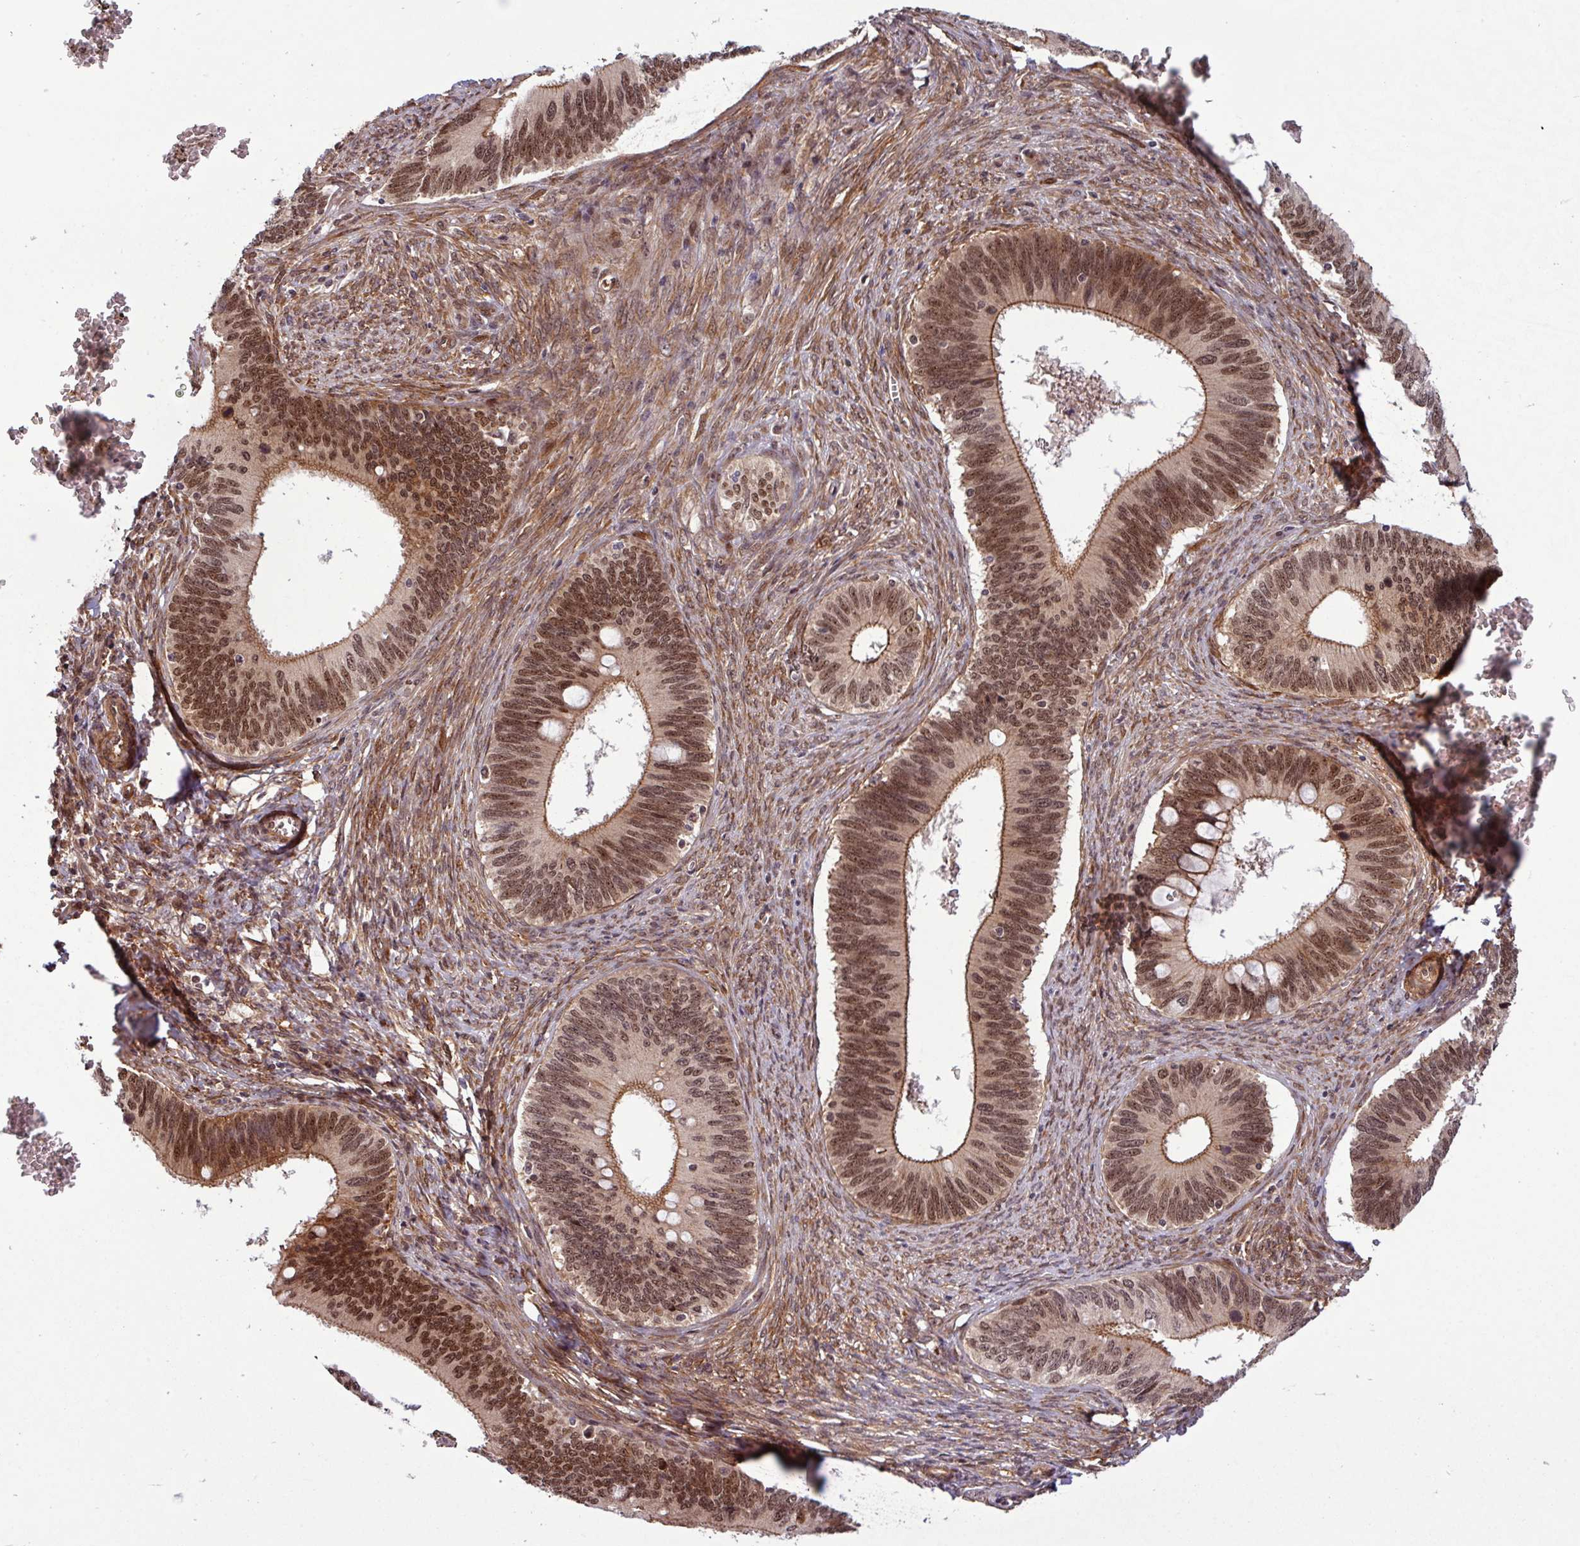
{"staining": {"intensity": "moderate", "quantity": ">75%", "location": "cytoplasmic/membranous,nuclear"}, "tissue": "cervical cancer", "cell_type": "Tumor cells", "image_type": "cancer", "snomed": [{"axis": "morphology", "description": "Adenocarcinoma, NOS"}, {"axis": "topography", "description": "Cervix"}], "caption": "The immunohistochemical stain labels moderate cytoplasmic/membranous and nuclear staining in tumor cells of cervical cancer (adenocarcinoma) tissue.", "gene": "C7orf50", "patient": {"sex": "female", "age": 42}}